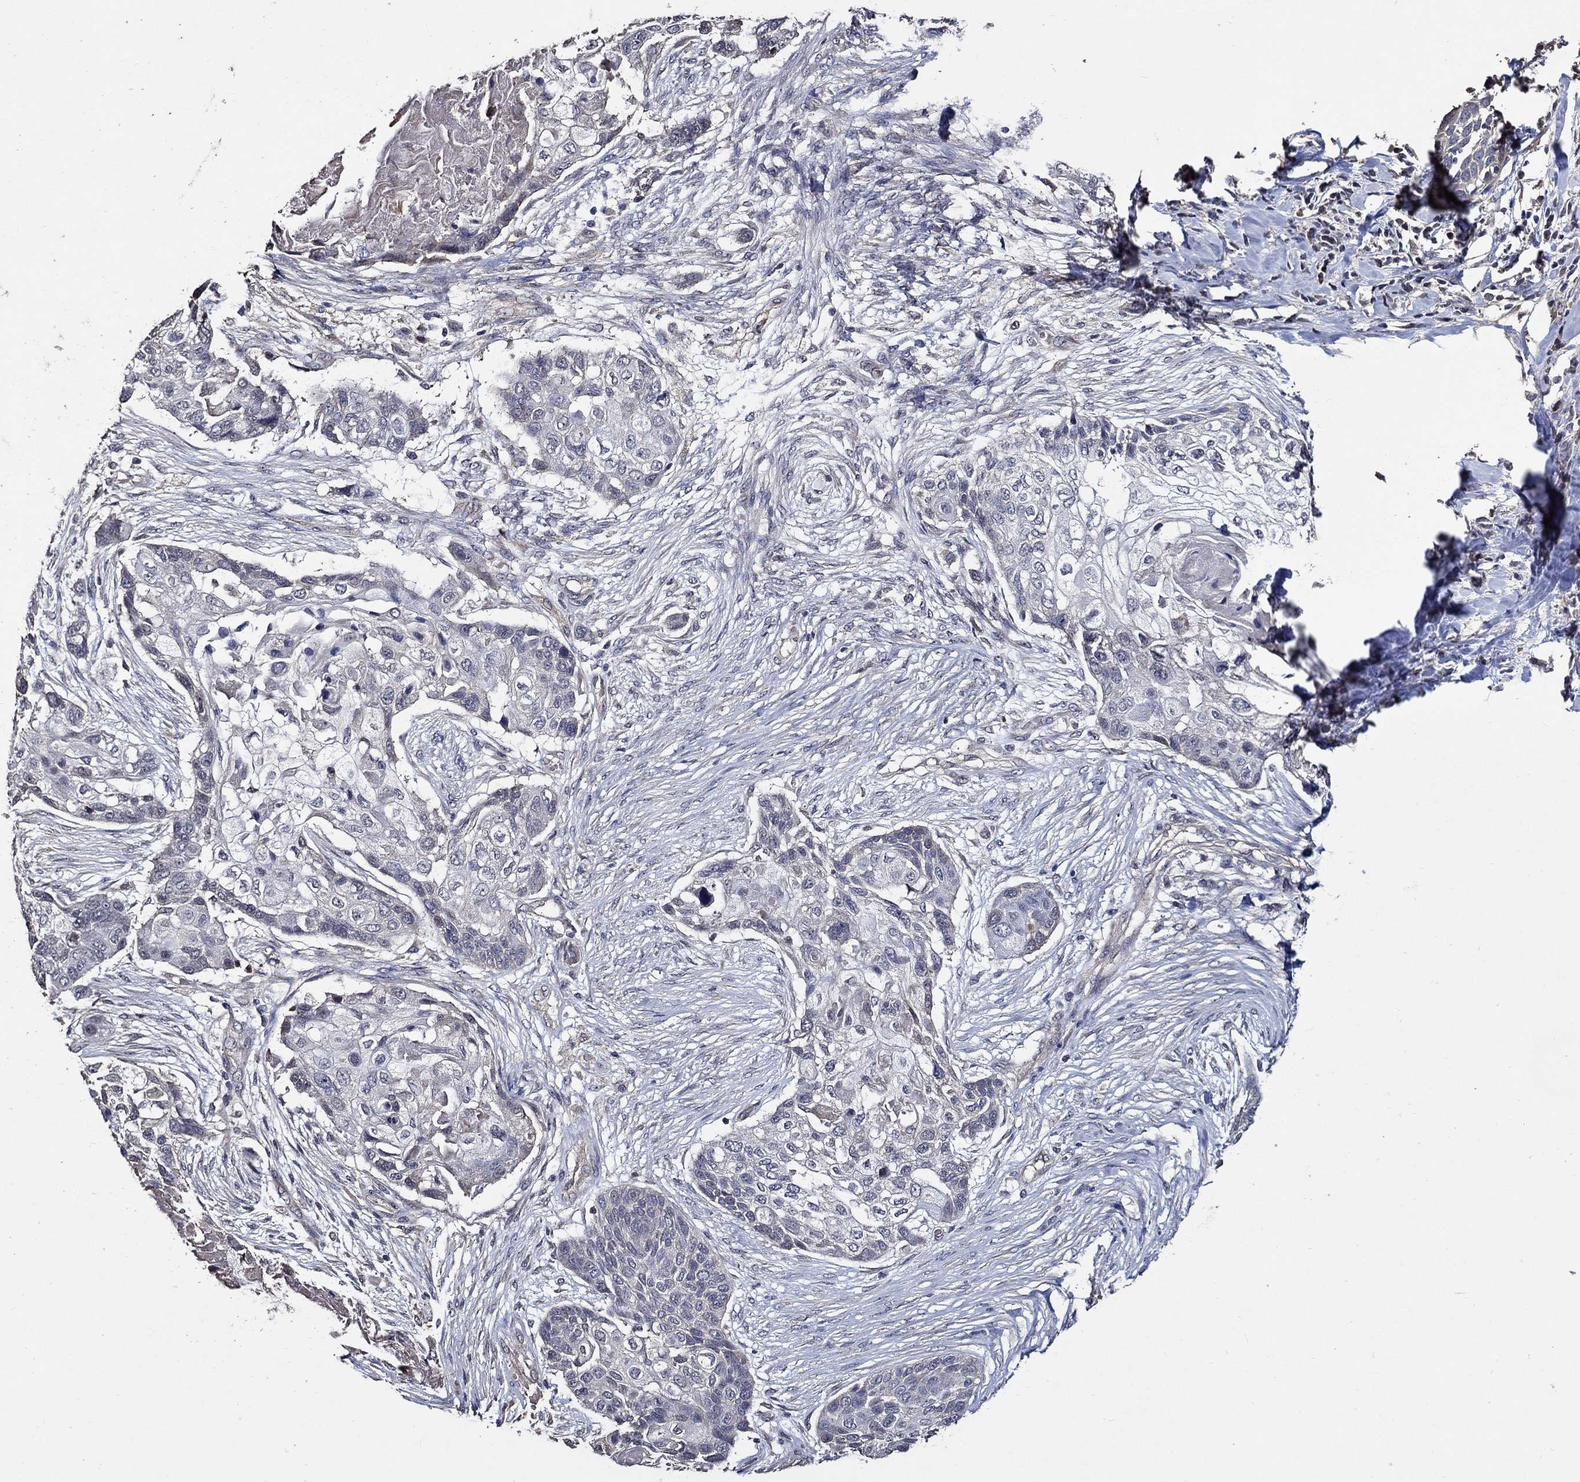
{"staining": {"intensity": "negative", "quantity": "none", "location": "none"}, "tissue": "lung cancer", "cell_type": "Tumor cells", "image_type": "cancer", "snomed": [{"axis": "morphology", "description": "Squamous cell carcinoma, NOS"}, {"axis": "topography", "description": "Lung"}], "caption": "Tumor cells show no significant expression in squamous cell carcinoma (lung).", "gene": "HAP1", "patient": {"sex": "male", "age": 69}}